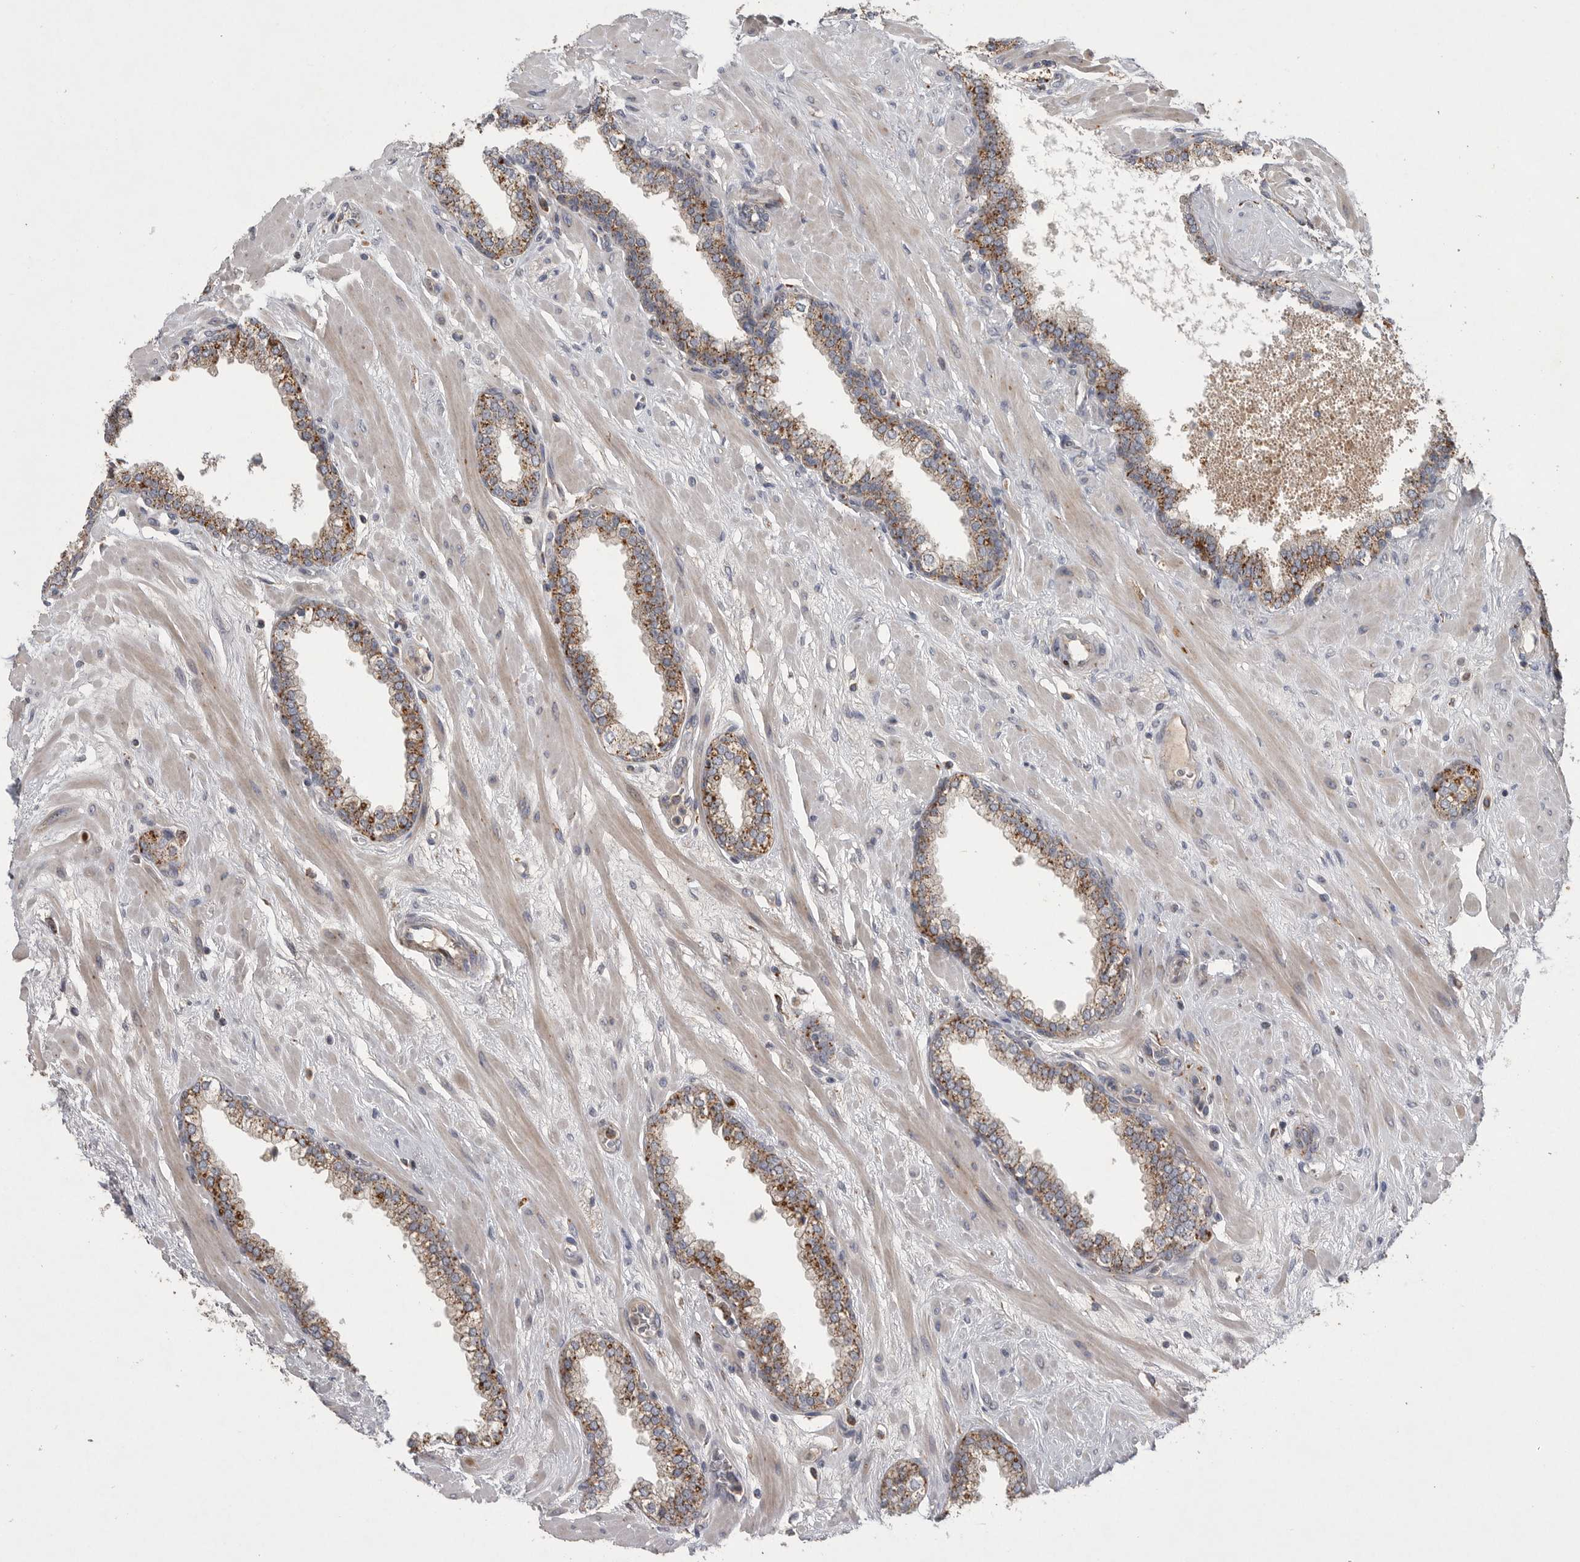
{"staining": {"intensity": "strong", "quantity": ">75%", "location": "cytoplasmic/membranous"}, "tissue": "prostate", "cell_type": "Glandular cells", "image_type": "normal", "snomed": [{"axis": "morphology", "description": "Normal tissue, NOS"}, {"axis": "morphology", "description": "Urothelial carcinoma, Low grade"}, {"axis": "topography", "description": "Urinary bladder"}, {"axis": "topography", "description": "Prostate"}], "caption": "Glandular cells display high levels of strong cytoplasmic/membranous staining in about >75% of cells in benign human prostate.", "gene": "LAMTOR3", "patient": {"sex": "male", "age": 60}}